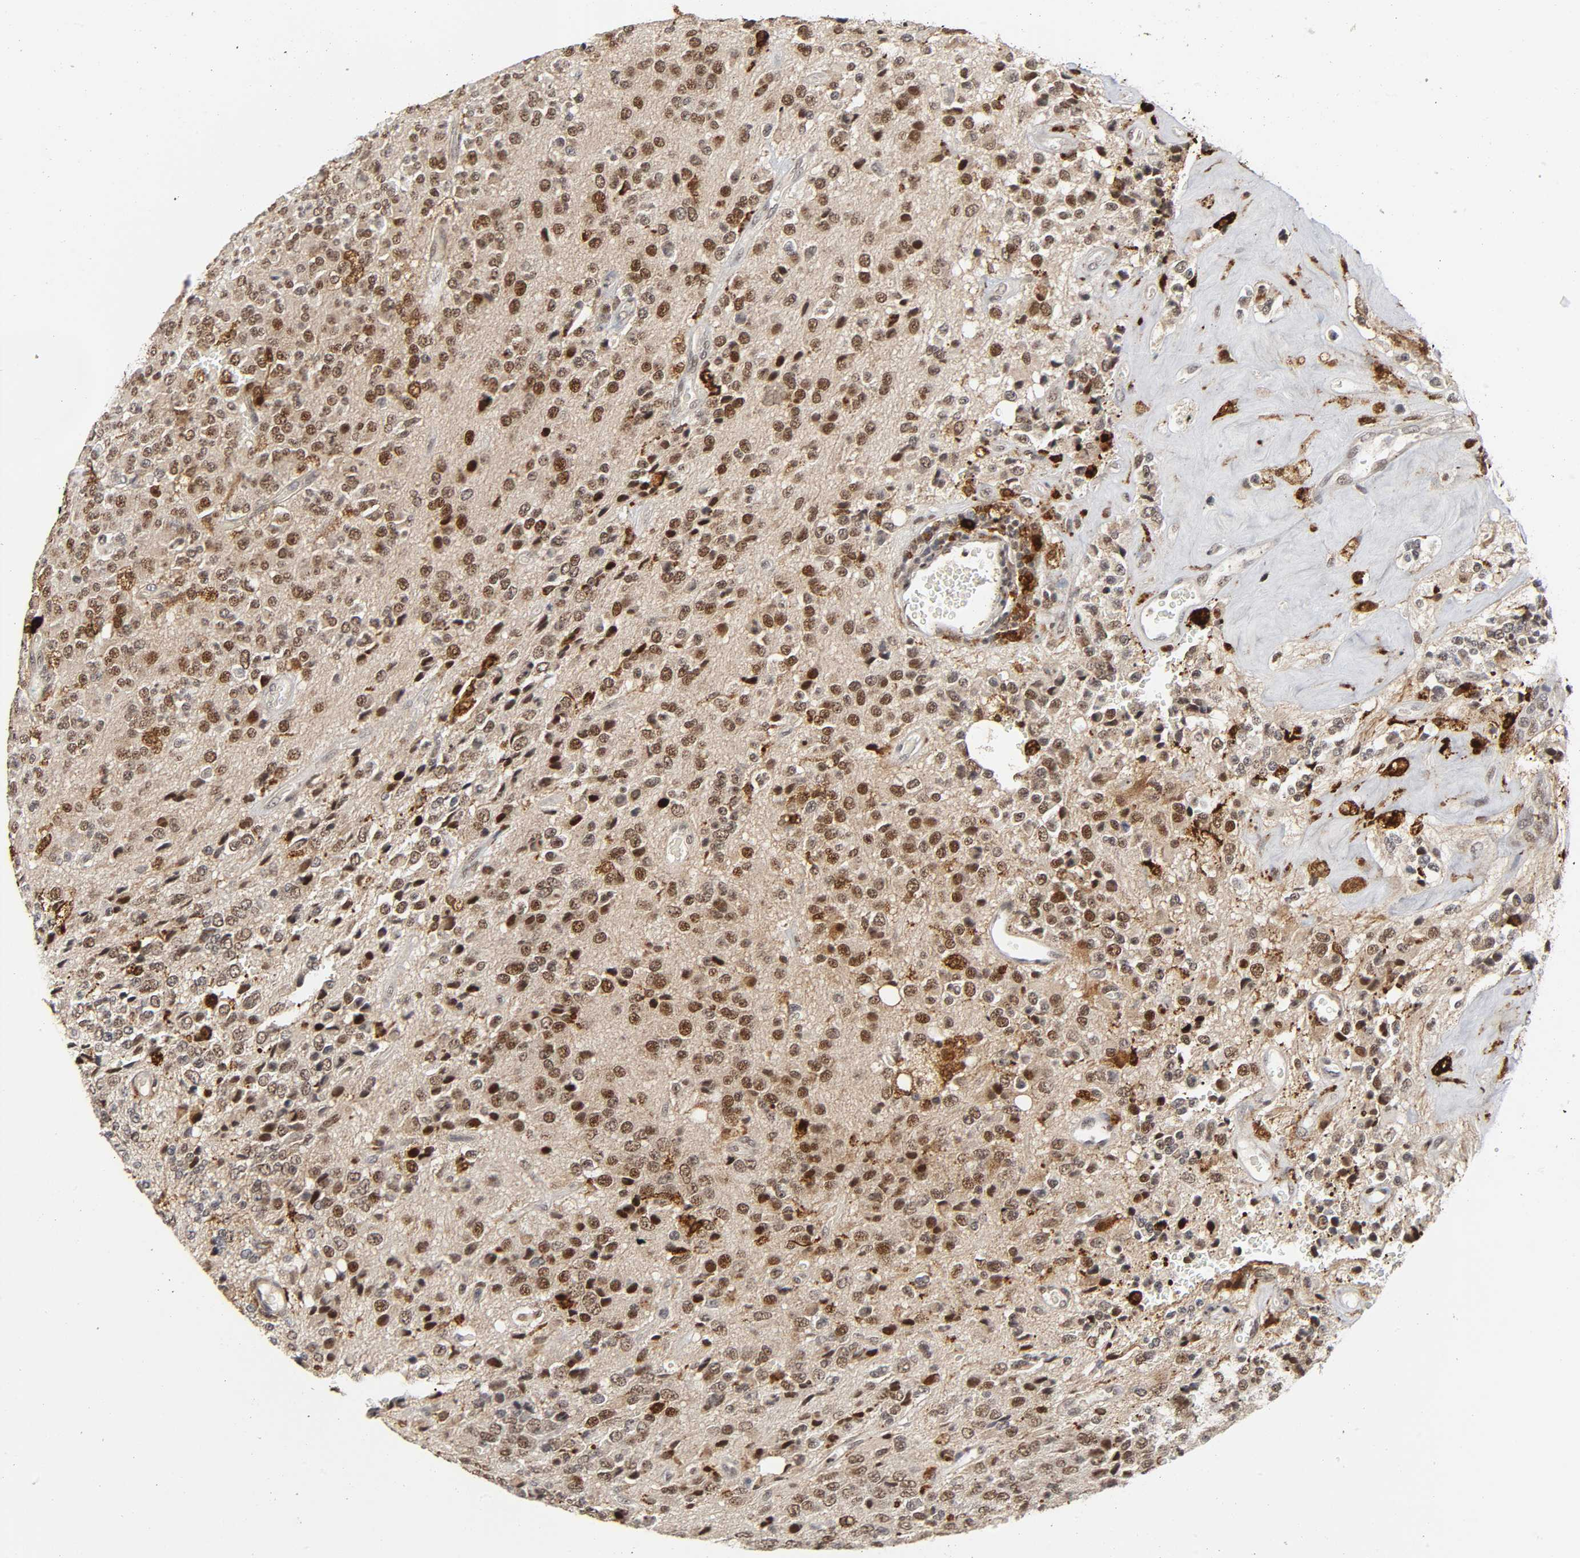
{"staining": {"intensity": "moderate", "quantity": ">75%", "location": "nuclear"}, "tissue": "glioma", "cell_type": "Tumor cells", "image_type": "cancer", "snomed": [{"axis": "morphology", "description": "Glioma, malignant, High grade"}, {"axis": "topography", "description": "pancreas cauda"}], "caption": "A medium amount of moderate nuclear staining is present in approximately >75% of tumor cells in malignant high-grade glioma tissue.", "gene": "KAT2B", "patient": {"sex": "male", "age": 60}}